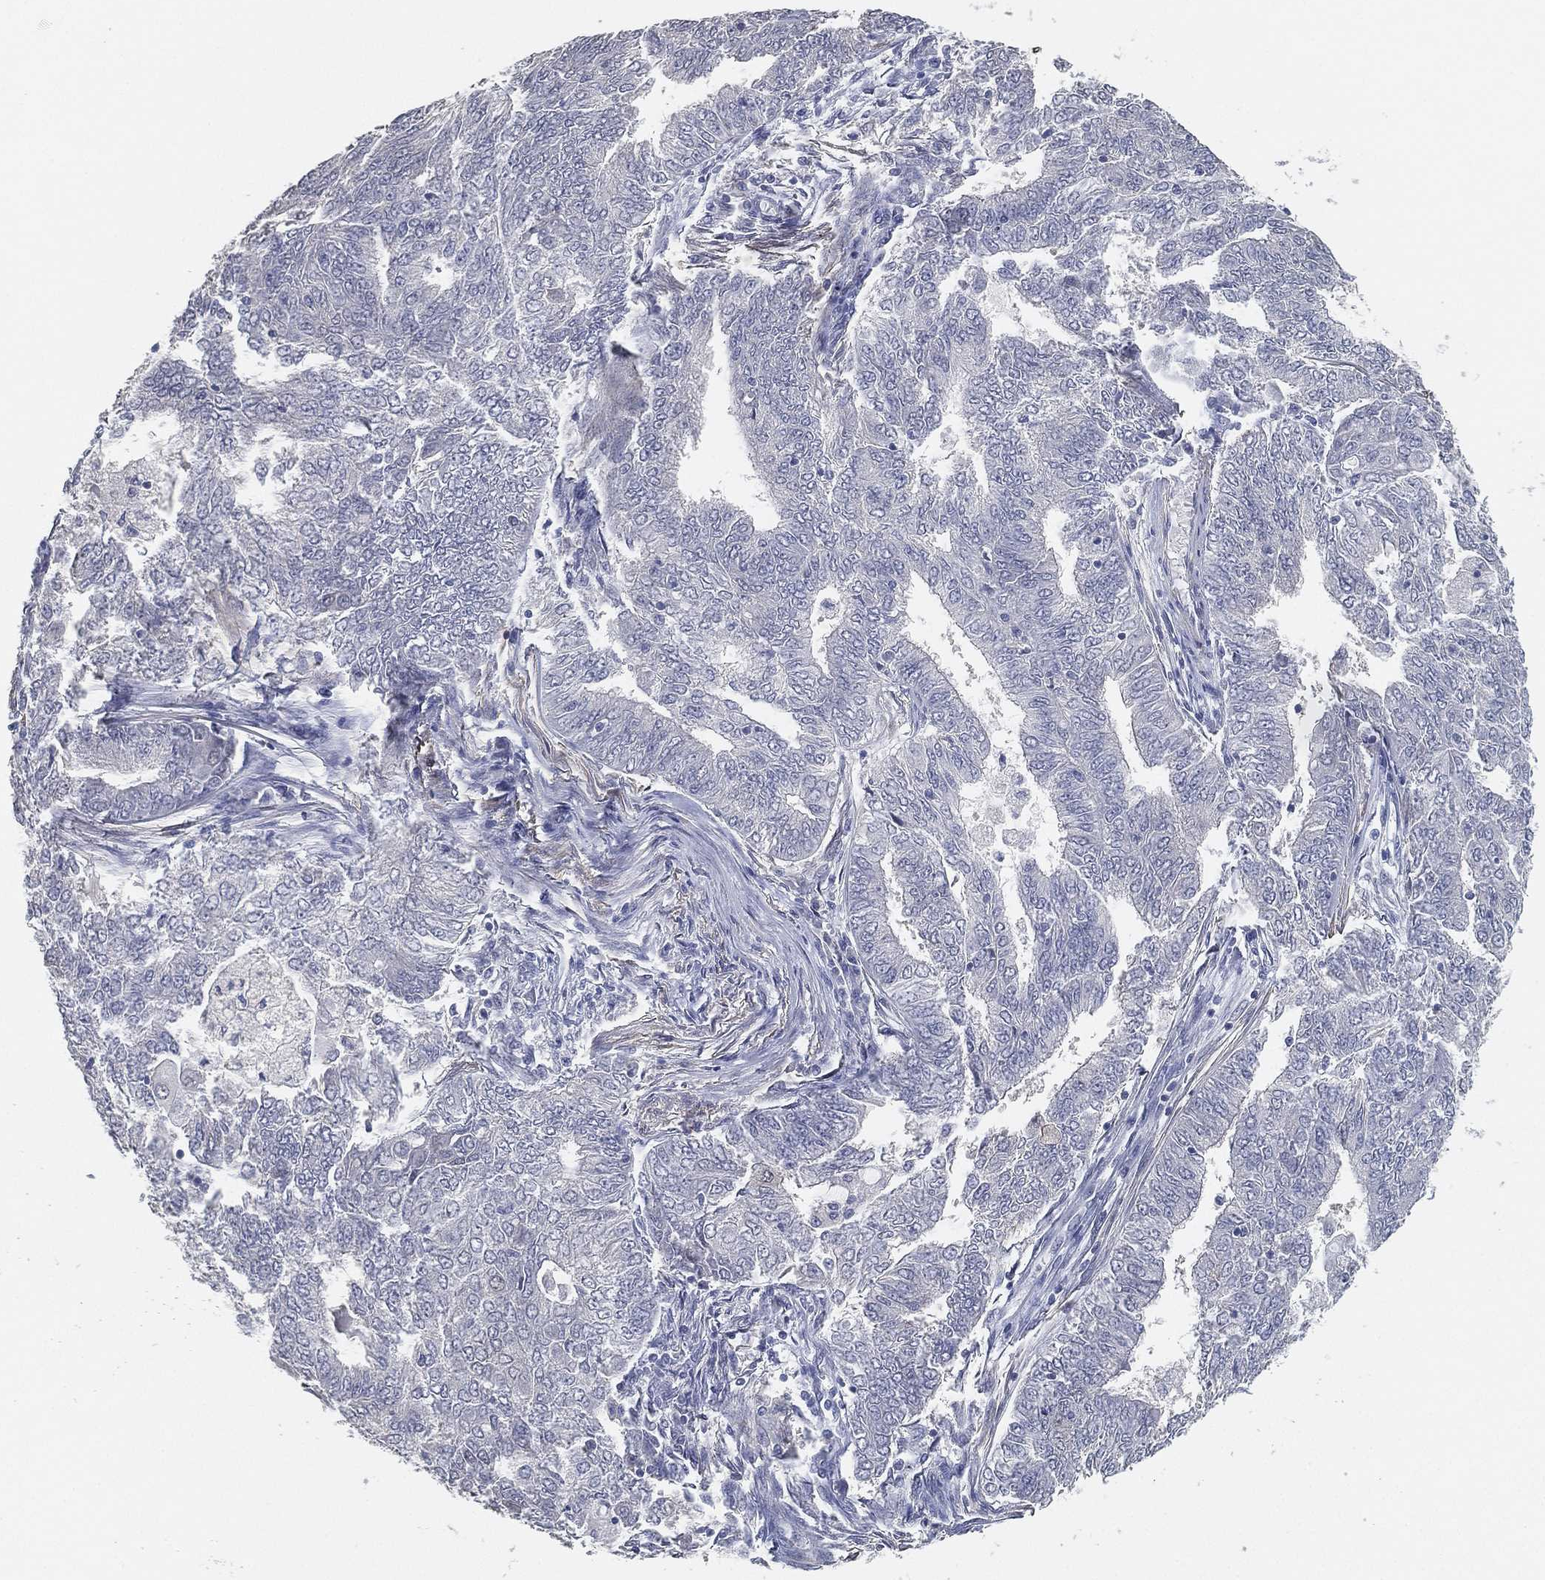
{"staining": {"intensity": "negative", "quantity": "none", "location": "none"}, "tissue": "endometrial cancer", "cell_type": "Tumor cells", "image_type": "cancer", "snomed": [{"axis": "morphology", "description": "Adenocarcinoma, NOS"}, {"axis": "topography", "description": "Endometrium"}], "caption": "Tumor cells show no significant protein positivity in adenocarcinoma (endometrial).", "gene": "GPR61", "patient": {"sex": "female", "age": 62}}